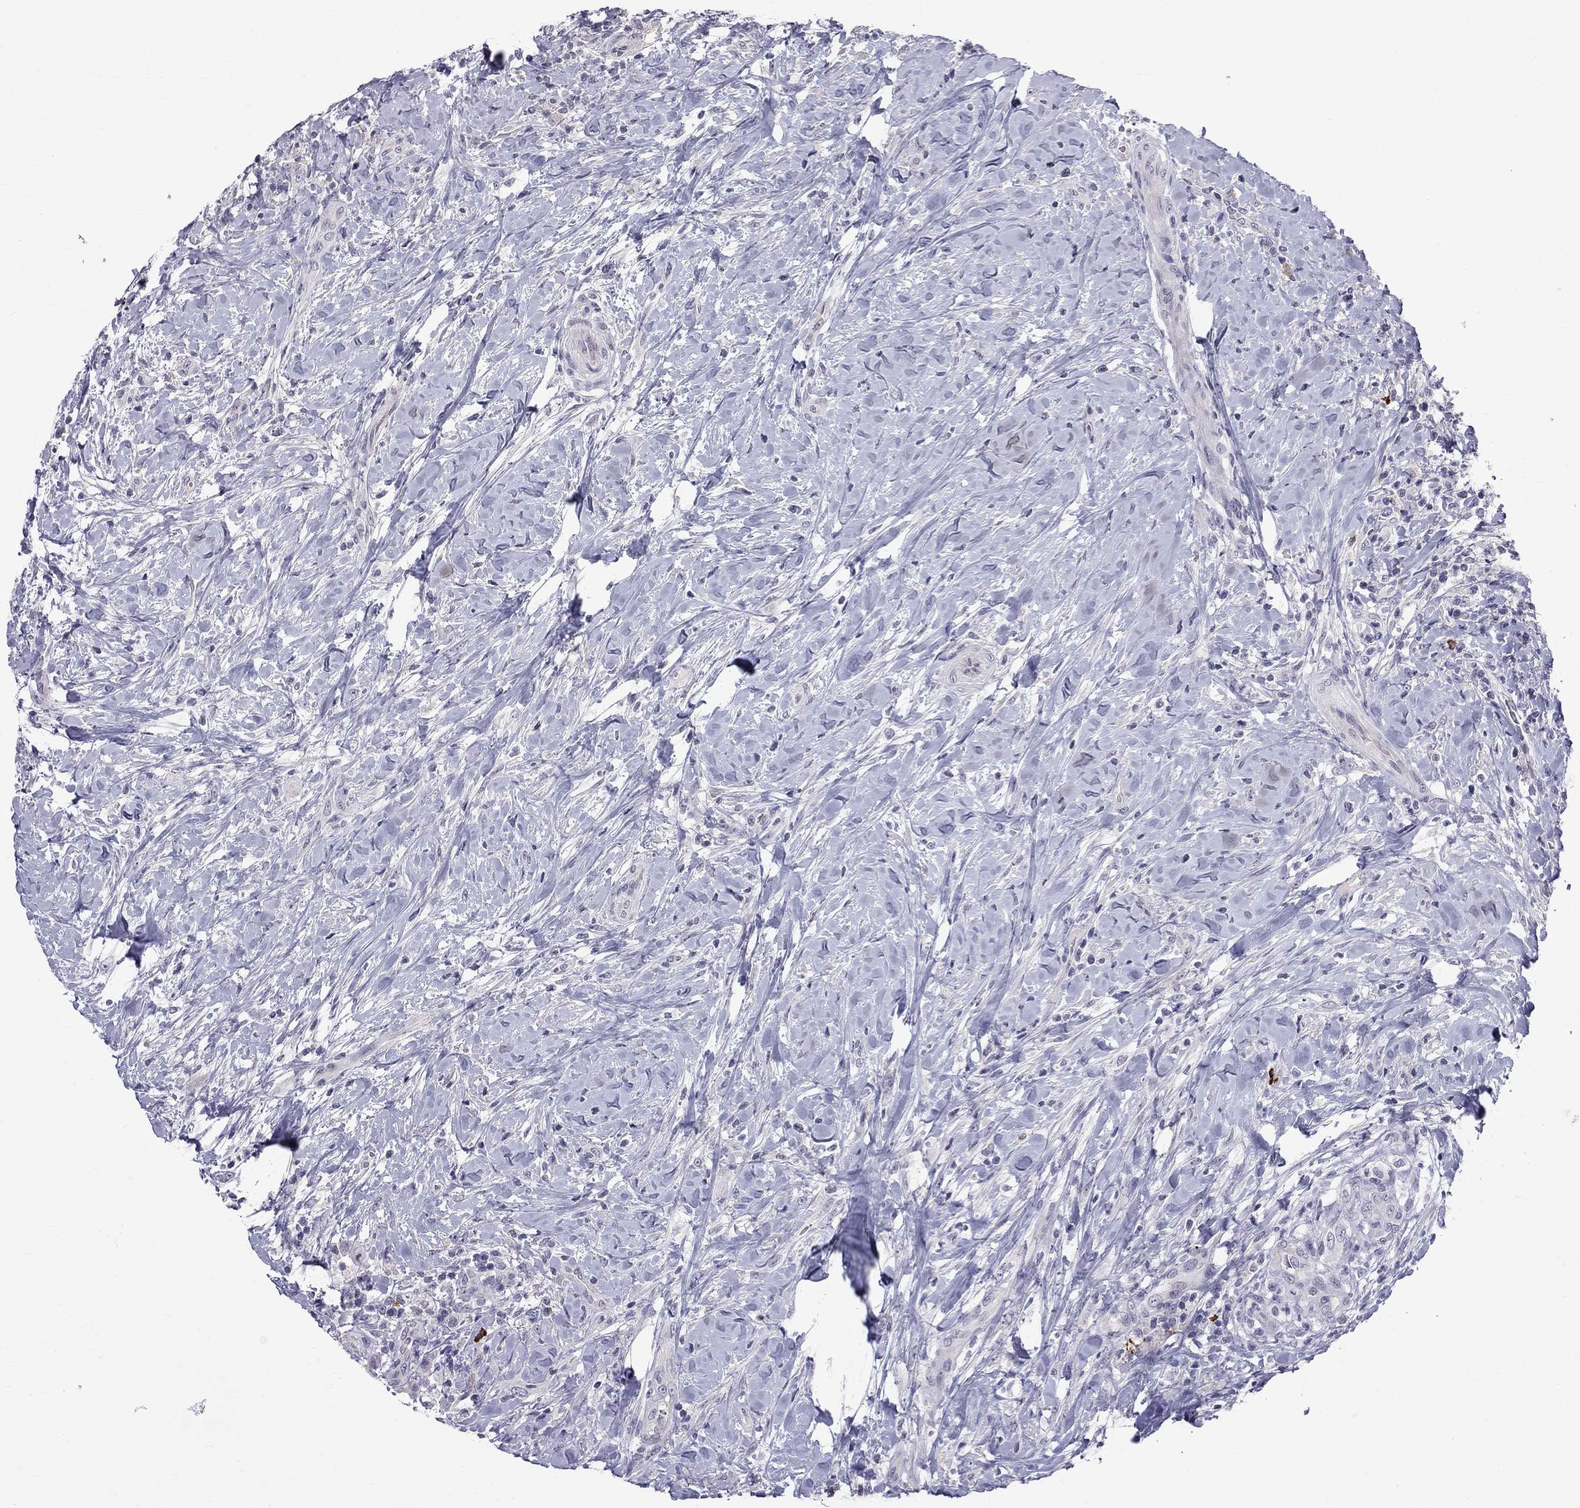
{"staining": {"intensity": "negative", "quantity": "none", "location": "none"}, "tissue": "head and neck cancer", "cell_type": "Tumor cells", "image_type": "cancer", "snomed": [{"axis": "morphology", "description": "Squamous cell carcinoma, NOS"}, {"axis": "topography", "description": "Head-Neck"}], "caption": "Tumor cells show no significant expression in head and neck cancer (squamous cell carcinoma).", "gene": "RTL9", "patient": {"sex": "male", "age": 69}}